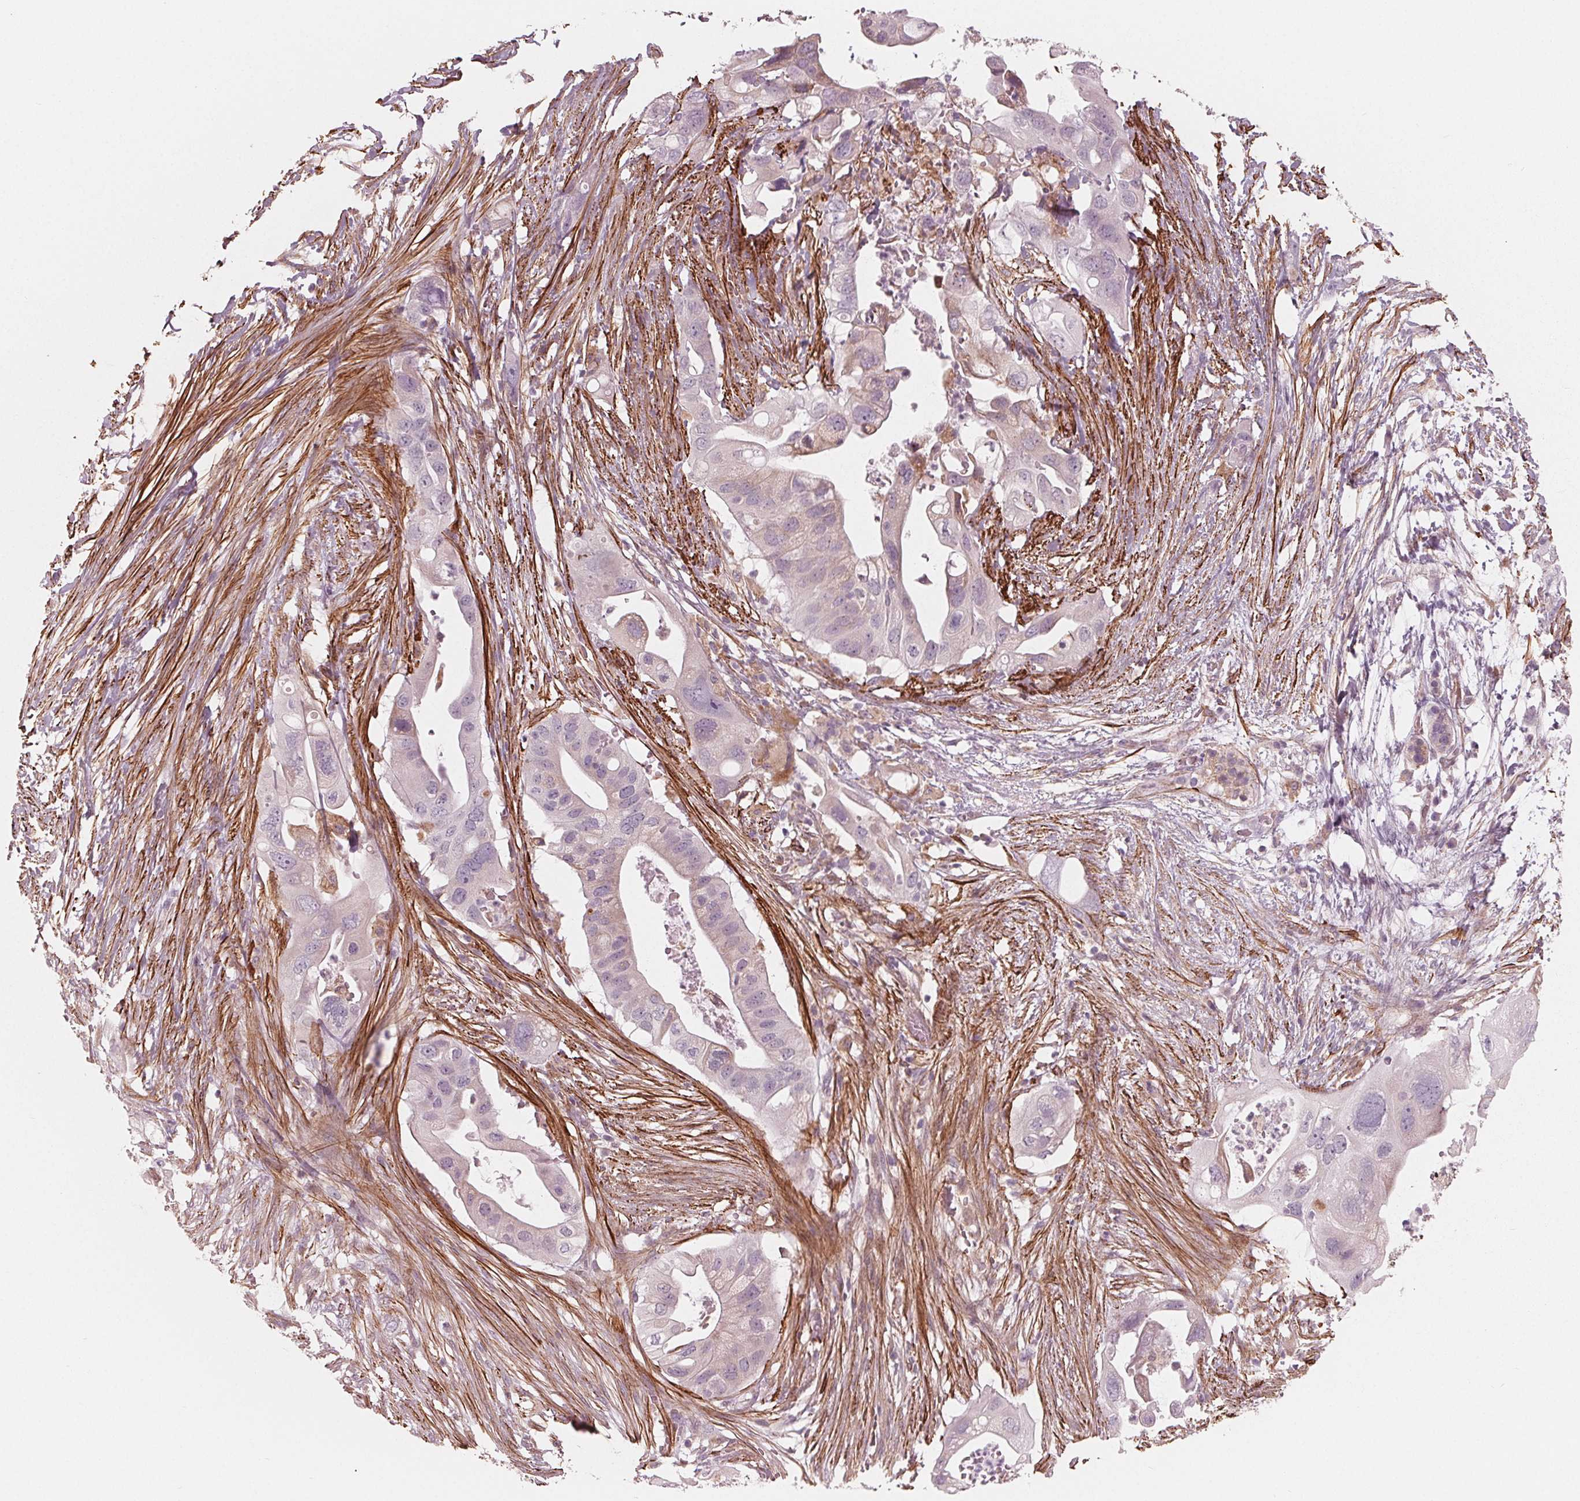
{"staining": {"intensity": "negative", "quantity": "none", "location": "none"}, "tissue": "pancreatic cancer", "cell_type": "Tumor cells", "image_type": "cancer", "snomed": [{"axis": "morphology", "description": "Adenocarcinoma, NOS"}, {"axis": "topography", "description": "Pancreas"}], "caption": "The histopathology image demonstrates no significant staining in tumor cells of pancreatic cancer.", "gene": "MIER3", "patient": {"sex": "female", "age": 72}}